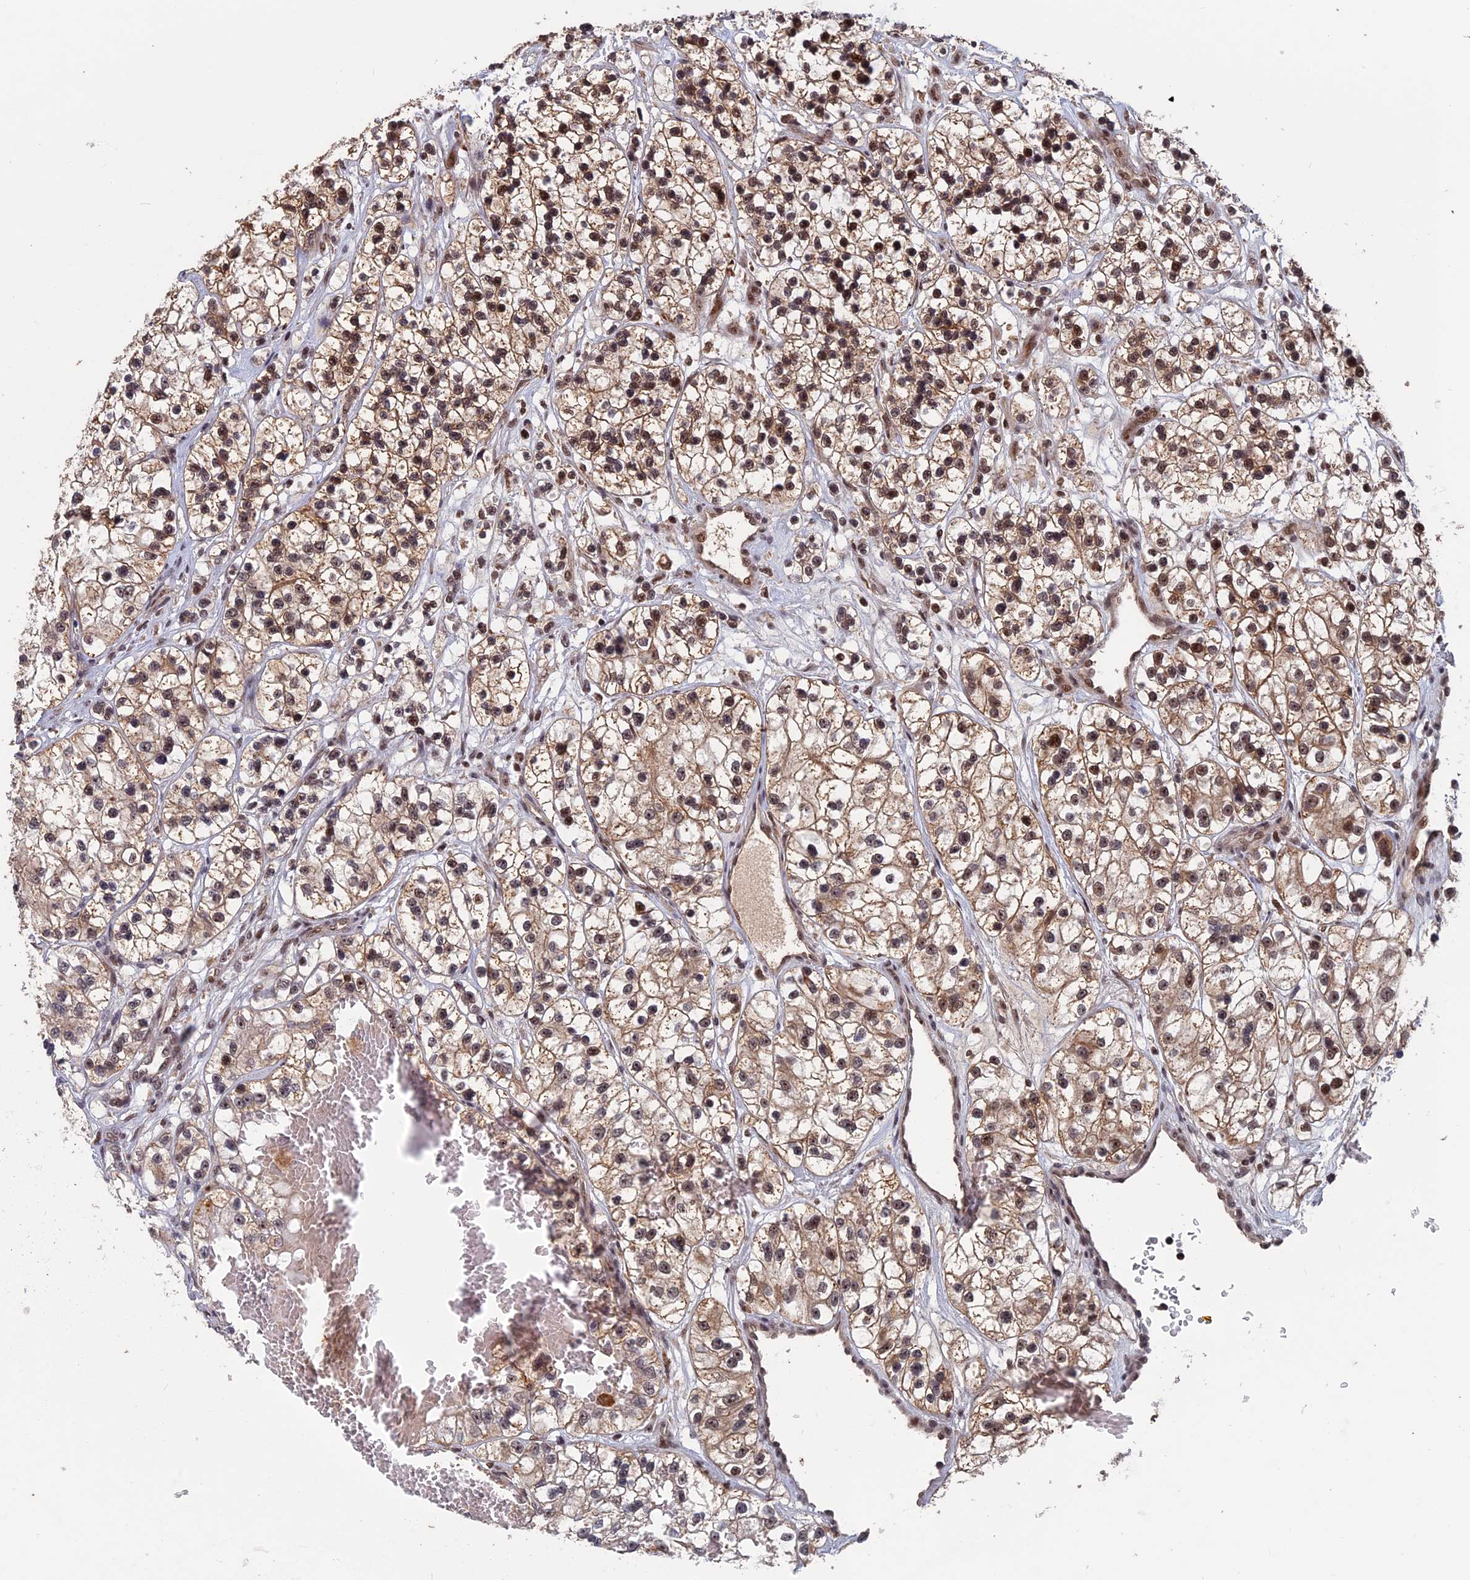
{"staining": {"intensity": "moderate", "quantity": "25%-75%", "location": "cytoplasmic/membranous,nuclear"}, "tissue": "renal cancer", "cell_type": "Tumor cells", "image_type": "cancer", "snomed": [{"axis": "morphology", "description": "Adenocarcinoma, NOS"}, {"axis": "topography", "description": "Kidney"}], "caption": "The photomicrograph reveals staining of renal cancer, revealing moderate cytoplasmic/membranous and nuclear protein expression (brown color) within tumor cells. (Stains: DAB (3,3'-diaminobenzidine) in brown, nuclei in blue, Microscopy: brightfield microscopy at high magnification).", "gene": "CACTIN", "patient": {"sex": "female", "age": 57}}